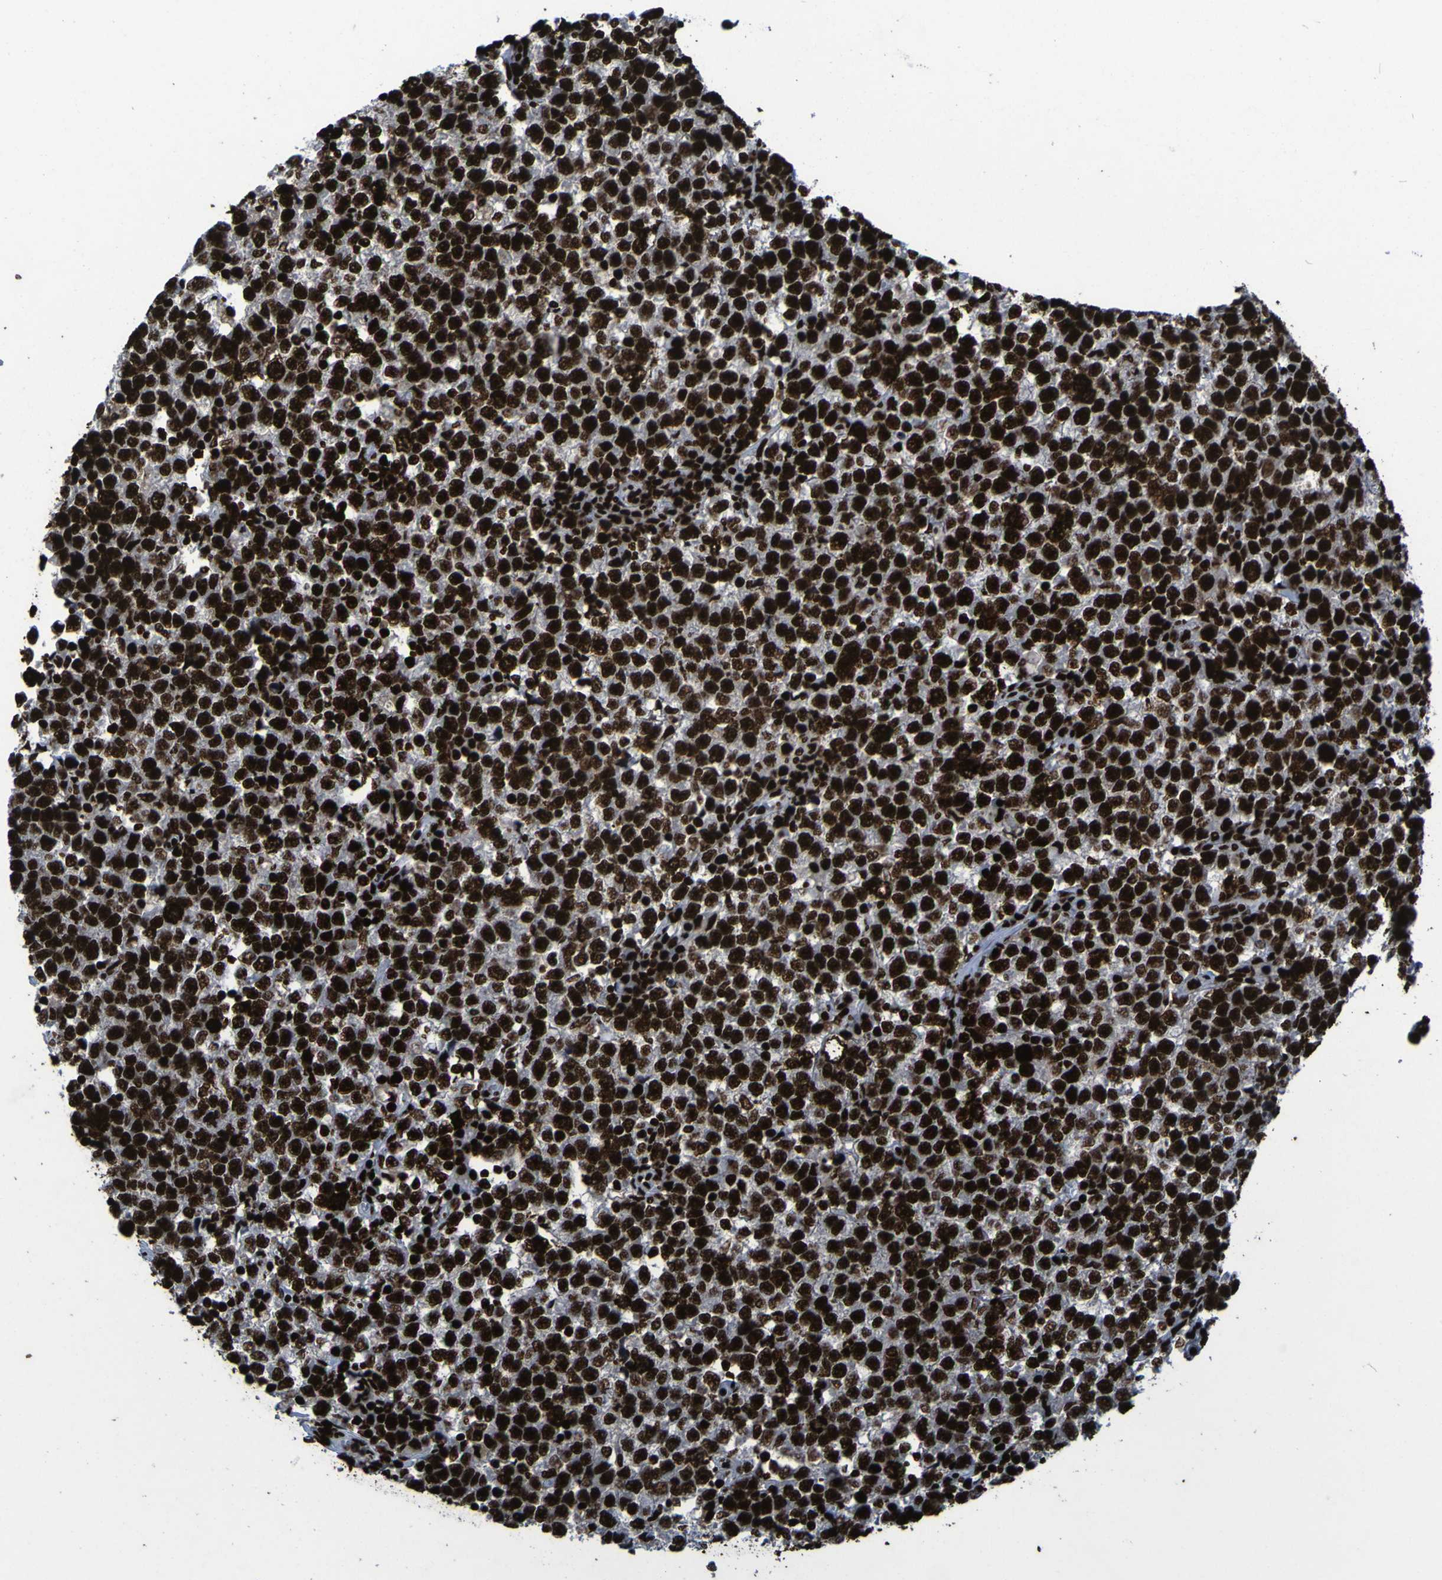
{"staining": {"intensity": "strong", "quantity": ">75%", "location": "nuclear"}, "tissue": "testis cancer", "cell_type": "Tumor cells", "image_type": "cancer", "snomed": [{"axis": "morphology", "description": "Seminoma, NOS"}, {"axis": "topography", "description": "Testis"}], "caption": "Immunohistochemical staining of testis cancer (seminoma) reveals high levels of strong nuclear expression in about >75% of tumor cells.", "gene": "NPM1", "patient": {"sex": "male", "age": 43}}